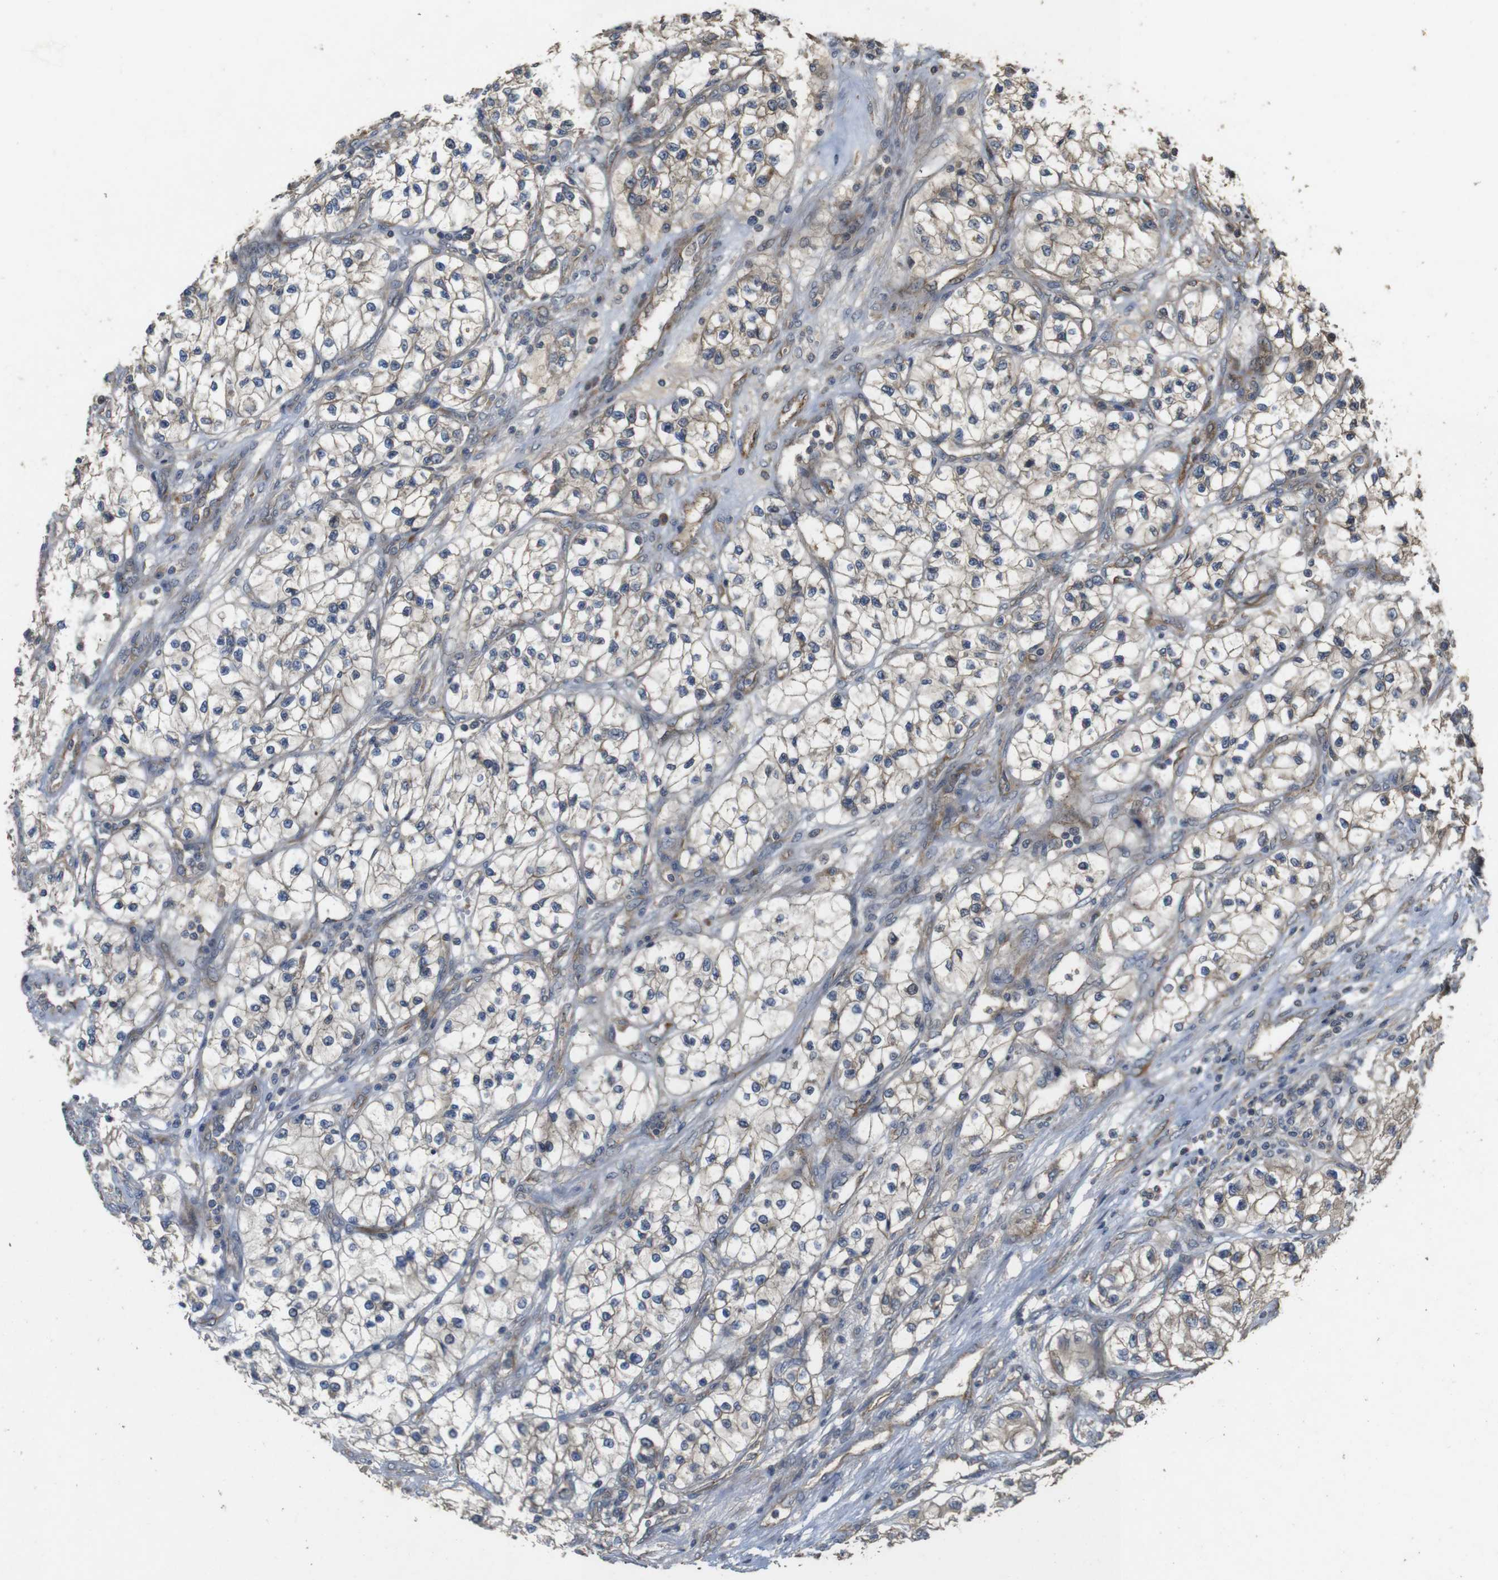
{"staining": {"intensity": "weak", "quantity": ">75%", "location": "cytoplasmic/membranous"}, "tissue": "renal cancer", "cell_type": "Tumor cells", "image_type": "cancer", "snomed": [{"axis": "morphology", "description": "Adenocarcinoma, NOS"}, {"axis": "topography", "description": "Kidney"}], "caption": "This micrograph reveals renal cancer (adenocarcinoma) stained with immunohistochemistry to label a protein in brown. The cytoplasmic/membranous of tumor cells show weak positivity for the protein. Nuclei are counter-stained blue.", "gene": "PCDHB10", "patient": {"sex": "female", "age": 57}}